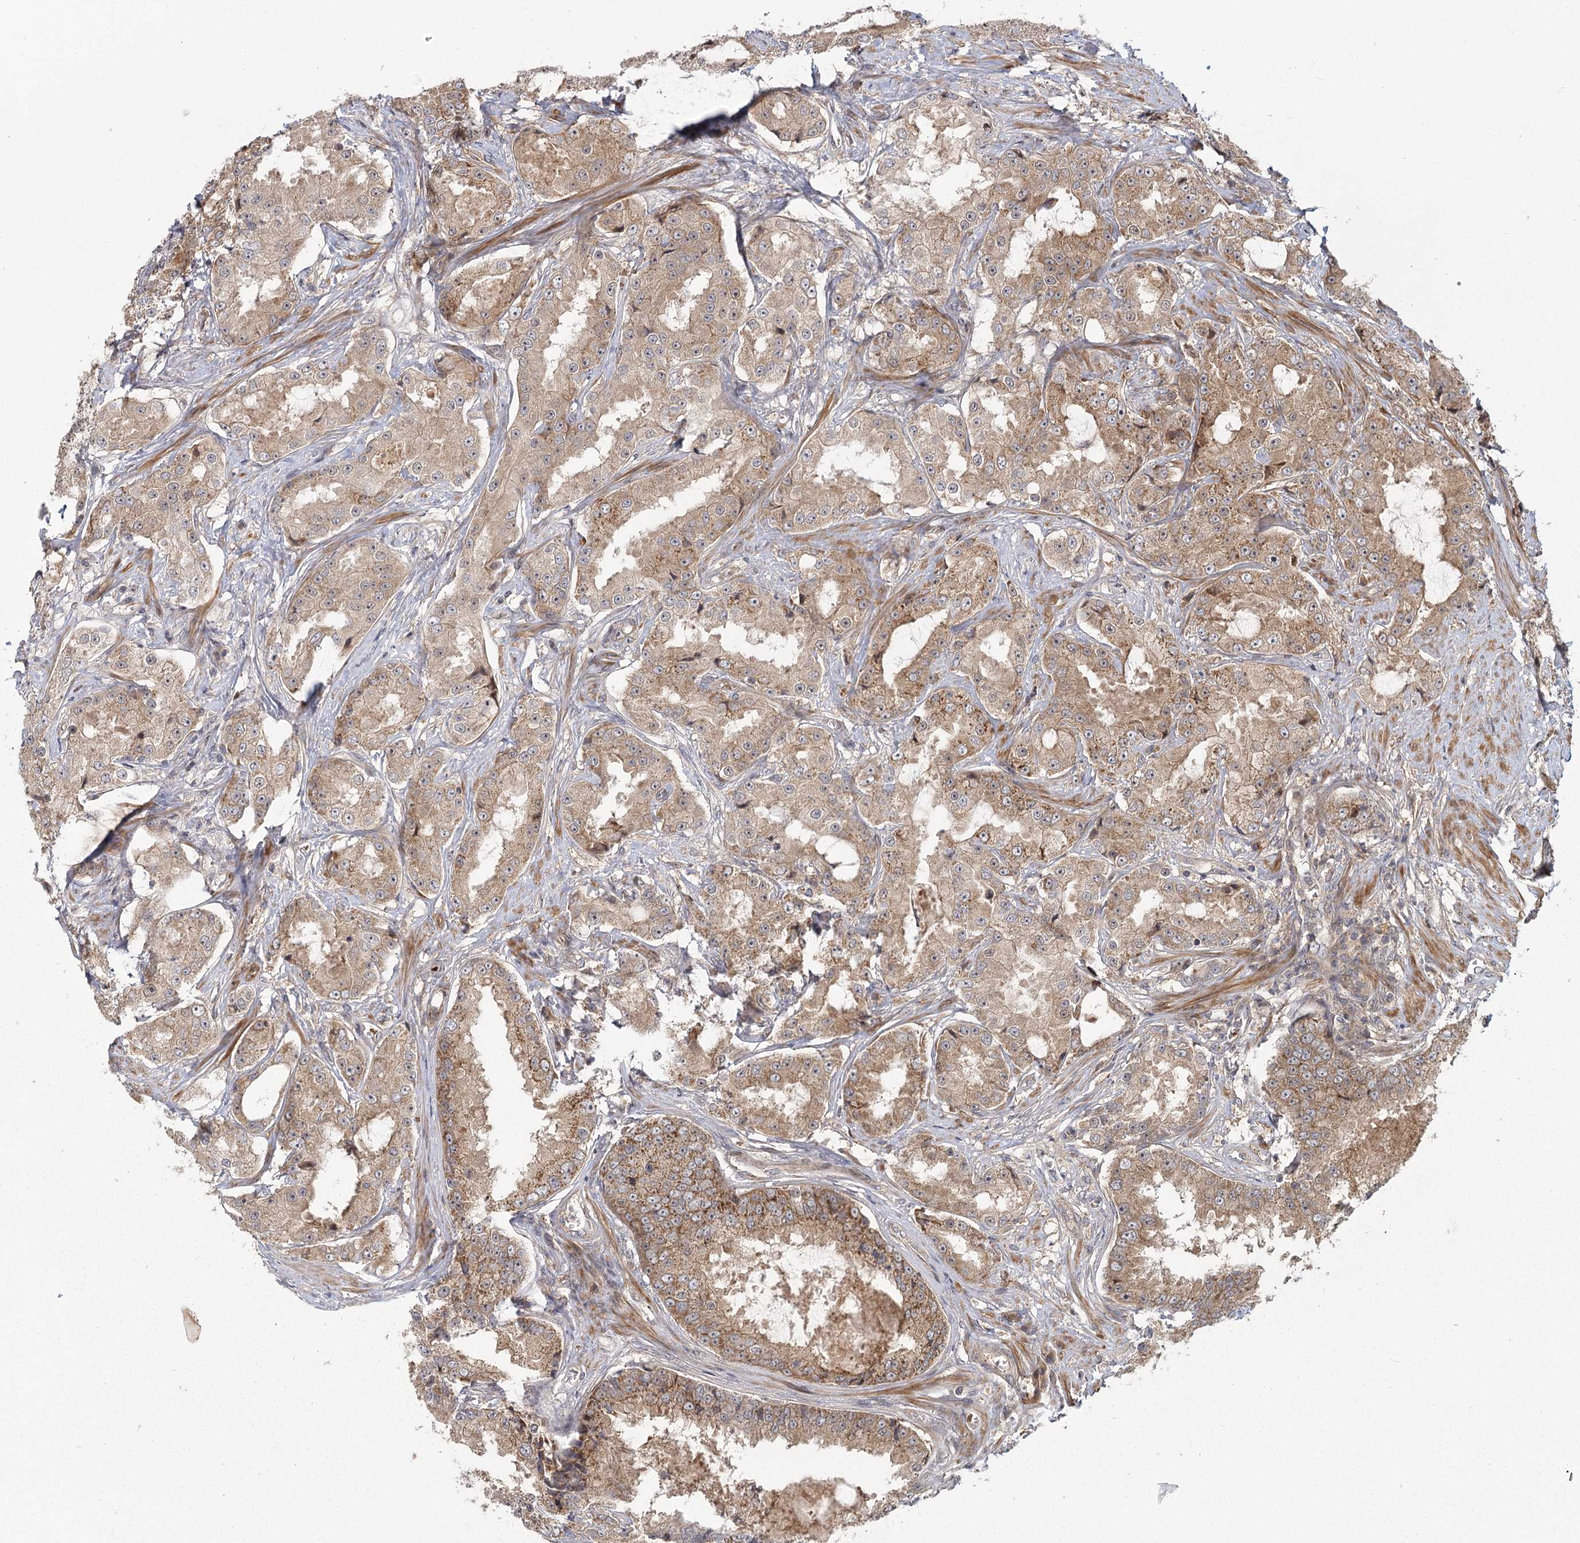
{"staining": {"intensity": "moderate", "quantity": ">75%", "location": "cytoplasmic/membranous"}, "tissue": "prostate cancer", "cell_type": "Tumor cells", "image_type": "cancer", "snomed": [{"axis": "morphology", "description": "Adenocarcinoma, High grade"}, {"axis": "topography", "description": "Prostate"}], "caption": "Prostate cancer was stained to show a protein in brown. There is medium levels of moderate cytoplasmic/membranous staining in about >75% of tumor cells.", "gene": "RAPGEF6", "patient": {"sex": "male", "age": 73}}